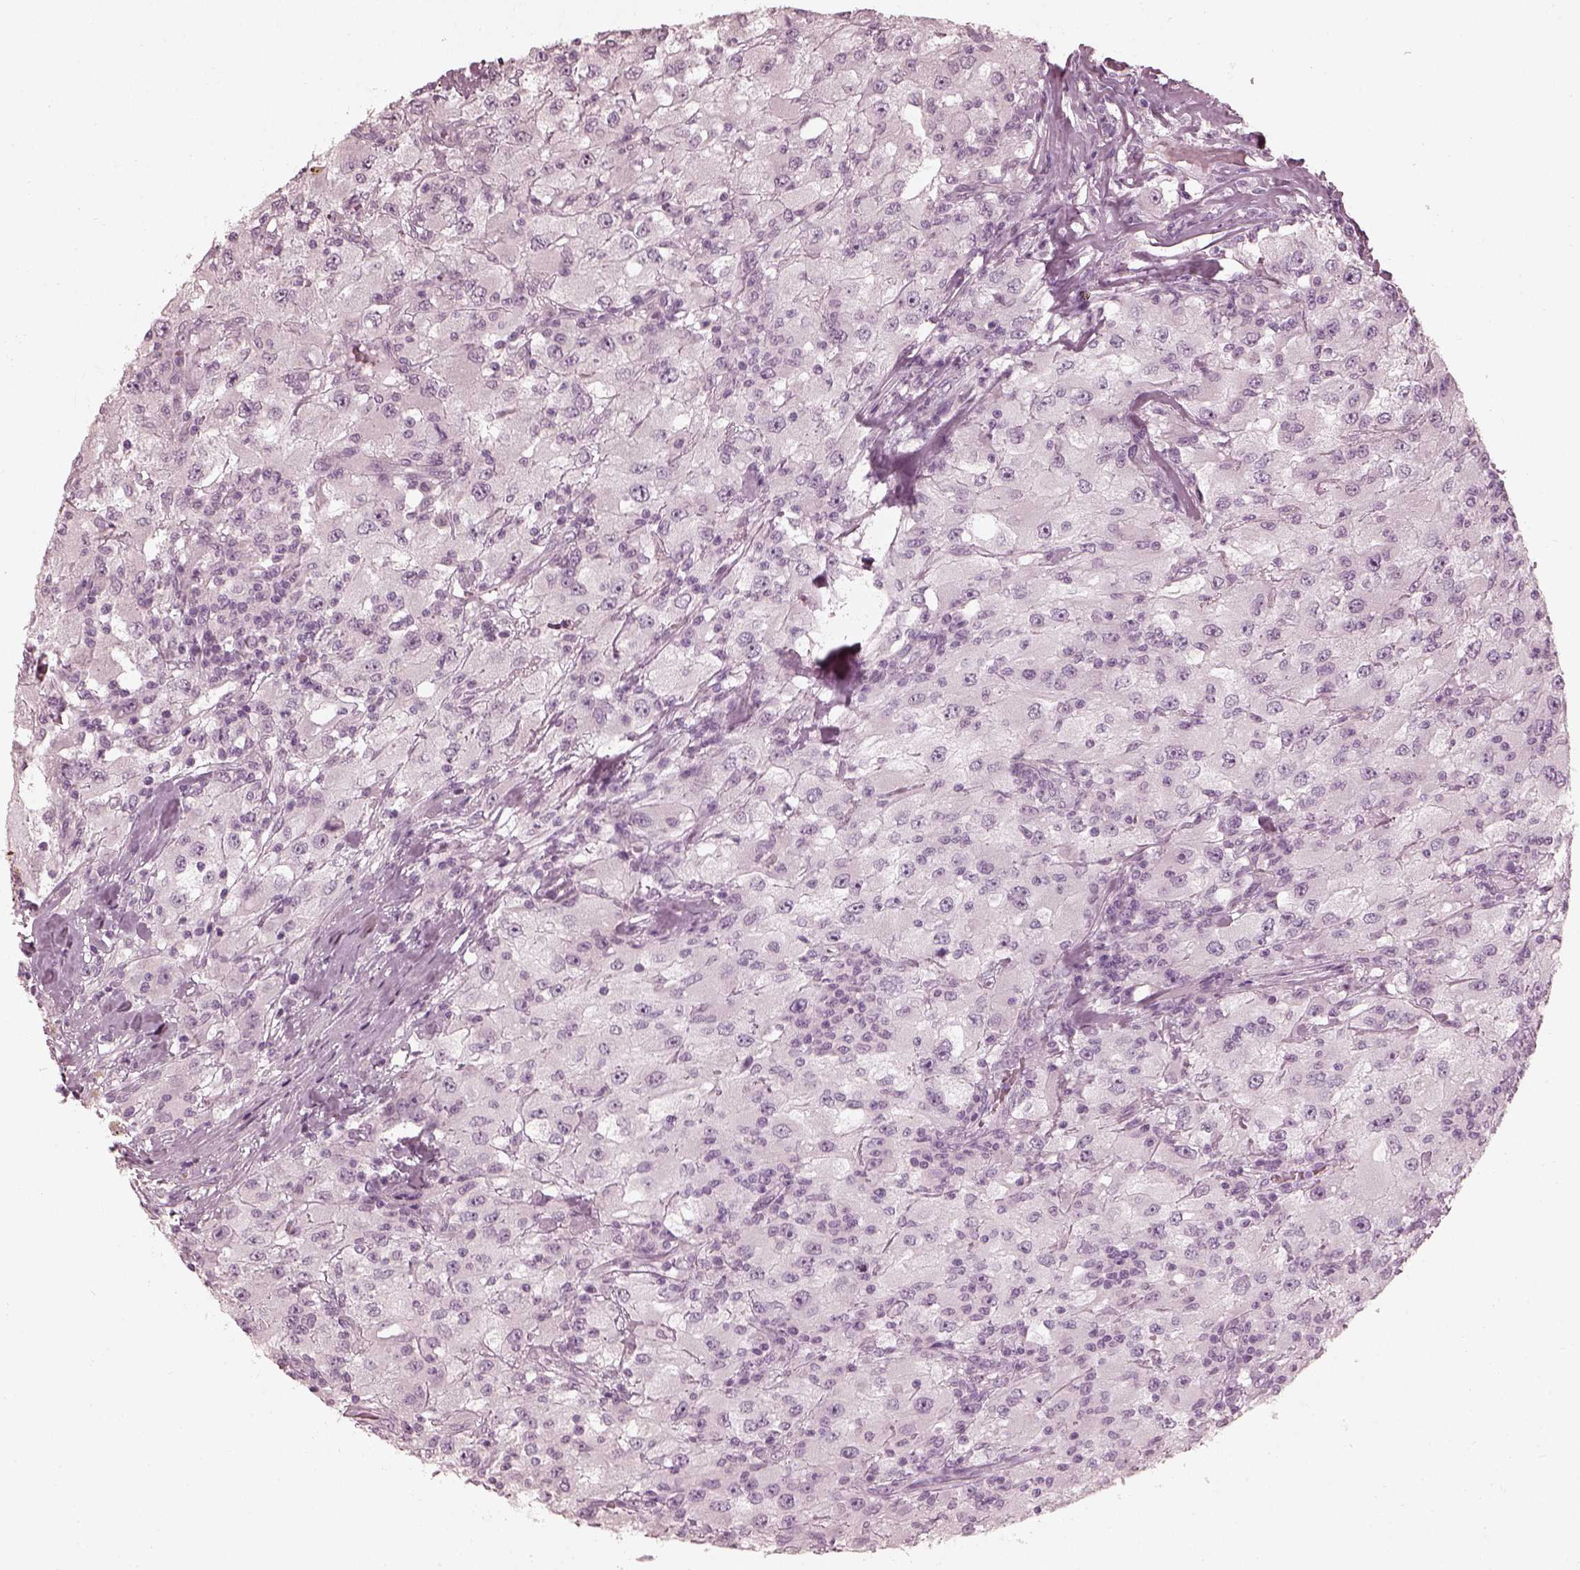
{"staining": {"intensity": "negative", "quantity": "none", "location": "none"}, "tissue": "renal cancer", "cell_type": "Tumor cells", "image_type": "cancer", "snomed": [{"axis": "morphology", "description": "Adenocarcinoma, NOS"}, {"axis": "topography", "description": "Kidney"}], "caption": "A high-resolution image shows IHC staining of renal cancer (adenocarcinoma), which demonstrates no significant staining in tumor cells.", "gene": "SAXO2", "patient": {"sex": "female", "age": 67}}